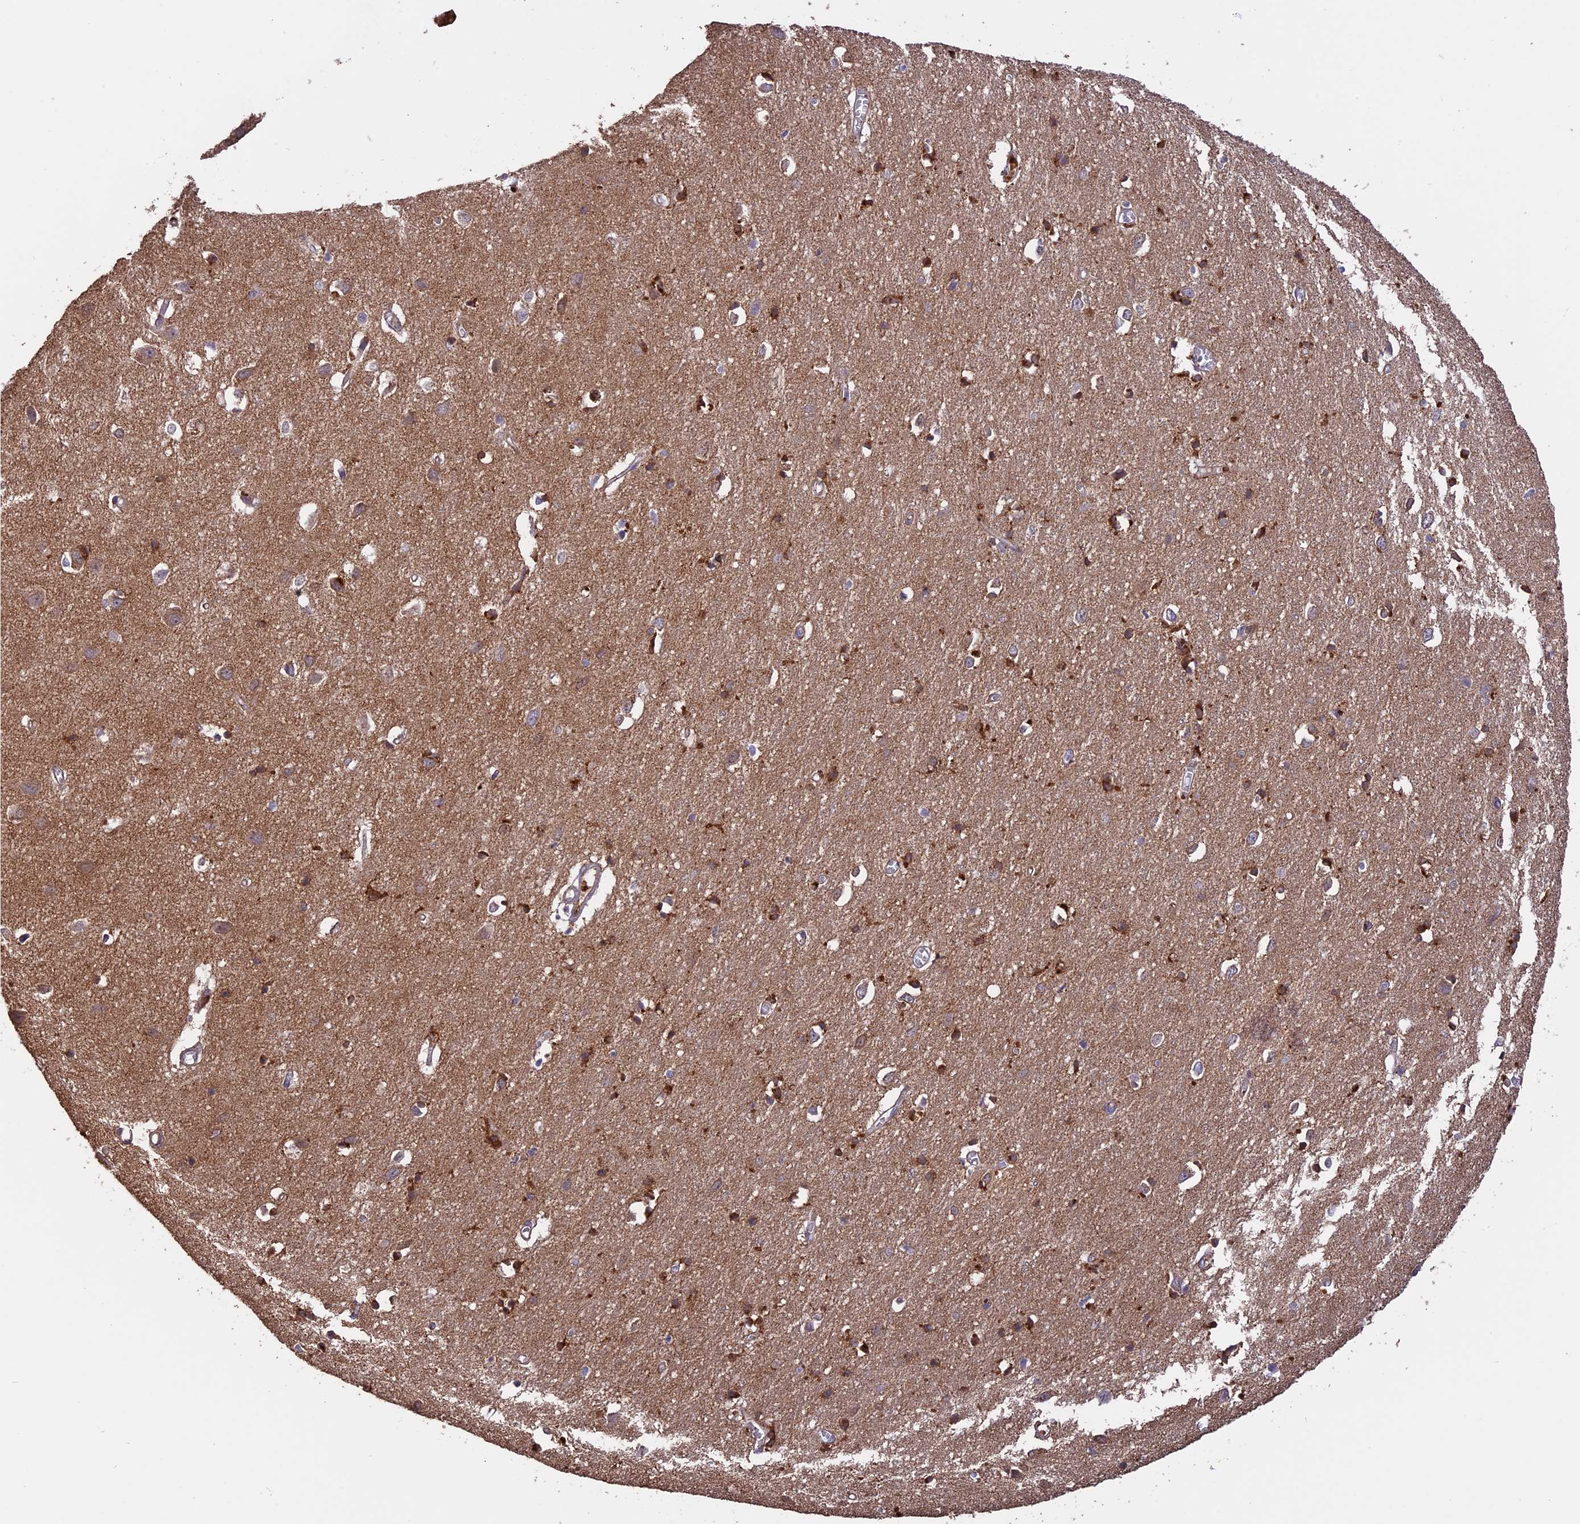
{"staining": {"intensity": "moderate", "quantity": ">75%", "location": "cytoplasmic/membranous"}, "tissue": "cerebral cortex", "cell_type": "Endothelial cells", "image_type": "normal", "snomed": [{"axis": "morphology", "description": "Normal tissue, NOS"}, {"axis": "topography", "description": "Cerebral cortex"}], "caption": "IHC image of unremarkable cerebral cortex: human cerebral cortex stained using immunohistochemistry (IHC) reveals medium levels of moderate protein expression localized specifically in the cytoplasmic/membranous of endothelial cells, appearing as a cytoplasmic/membranous brown color.", "gene": "RASAL1", "patient": {"sex": "female", "age": 64}}